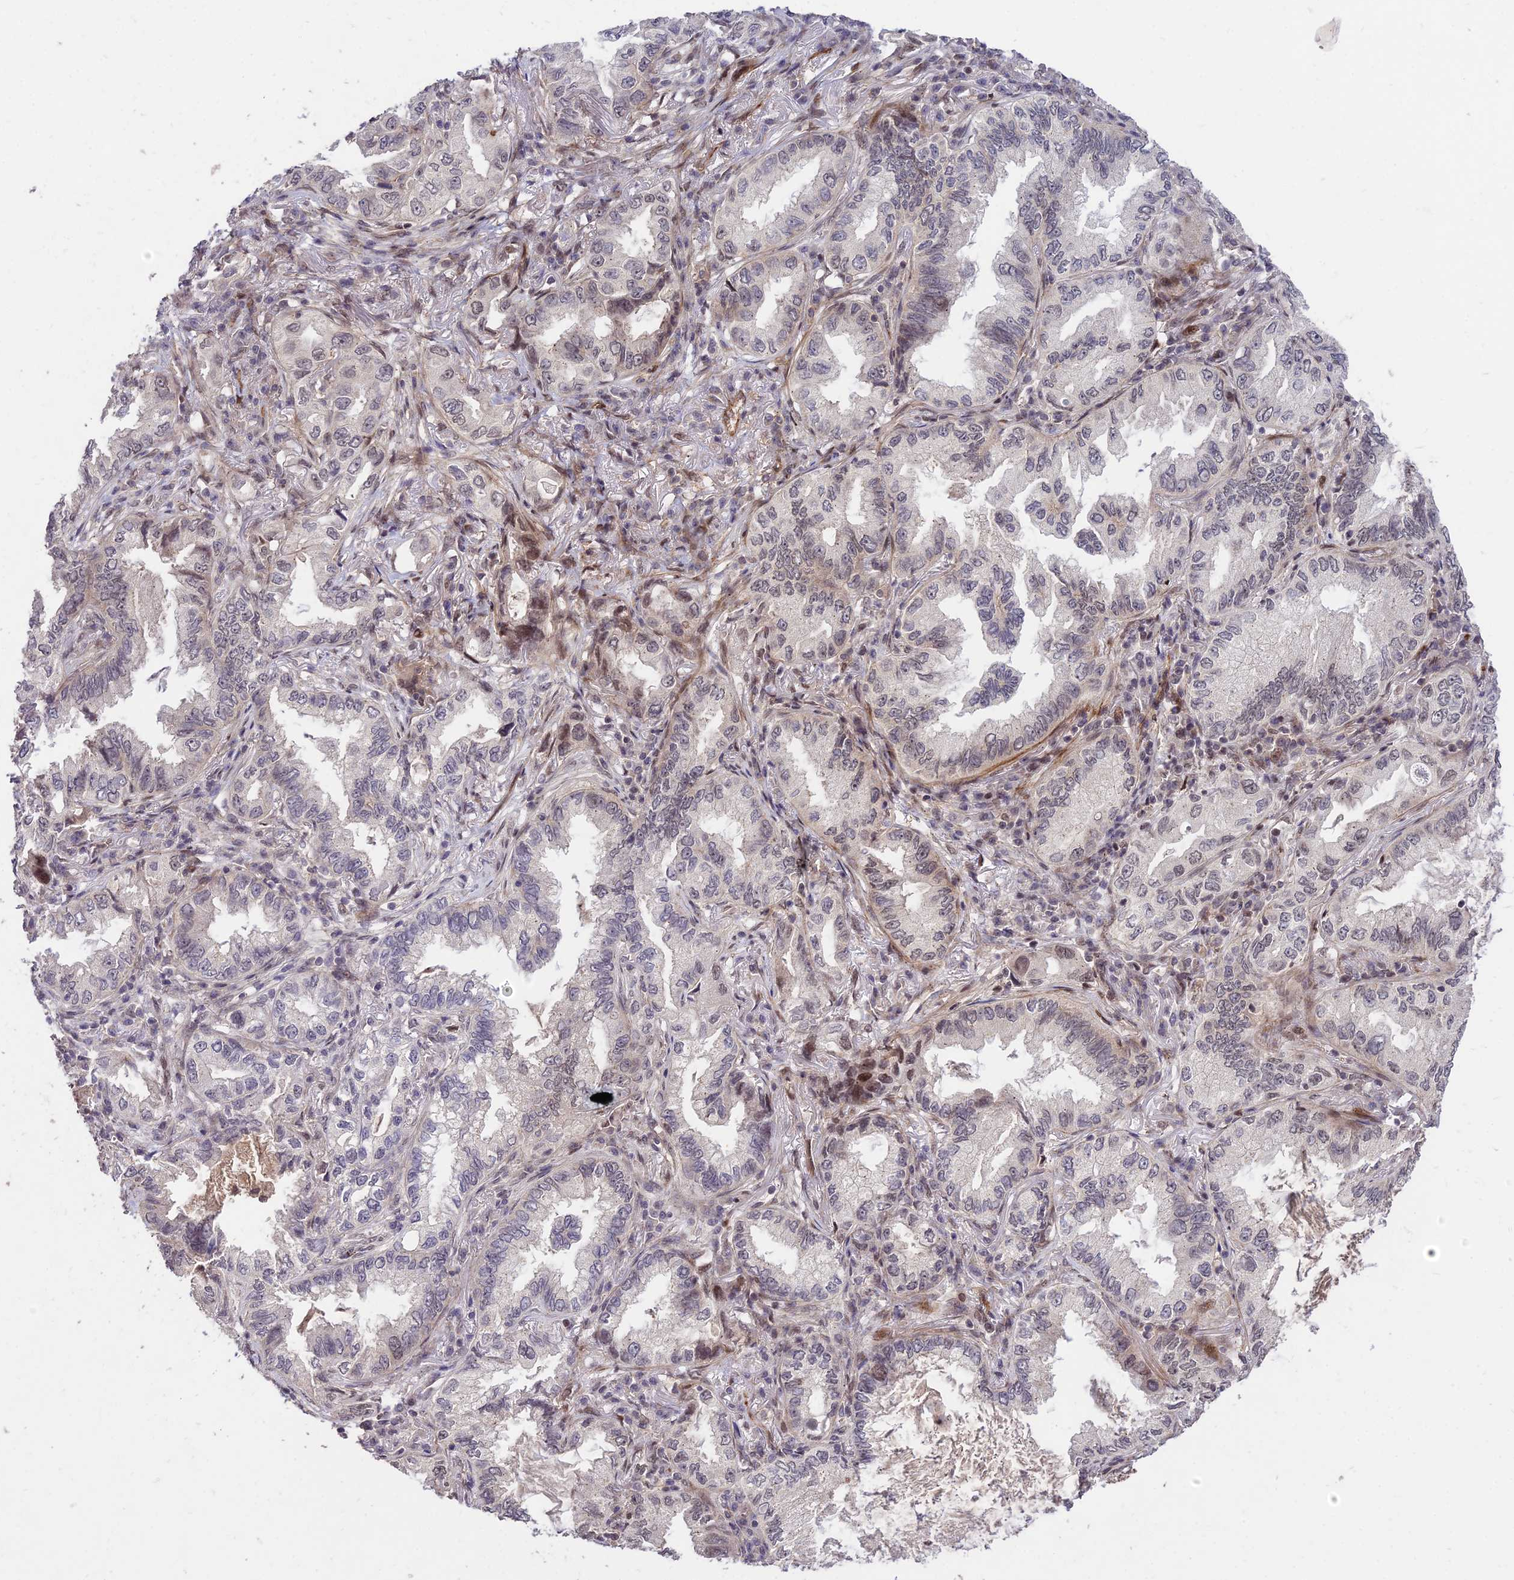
{"staining": {"intensity": "weak", "quantity": "25%-75%", "location": "nuclear"}, "tissue": "lung cancer", "cell_type": "Tumor cells", "image_type": "cancer", "snomed": [{"axis": "morphology", "description": "Adenocarcinoma, NOS"}, {"axis": "topography", "description": "Lung"}], "caption": "This micrograph reveals adenocarcinoma (lung) stained with IHC to label a protein in brown. The nuclear of tumor cells show weak positivity for the protein. Nuclei are counter-stained blue.", "gene": "ZNF85", "patient": {"sex": "female", "age": 69}}